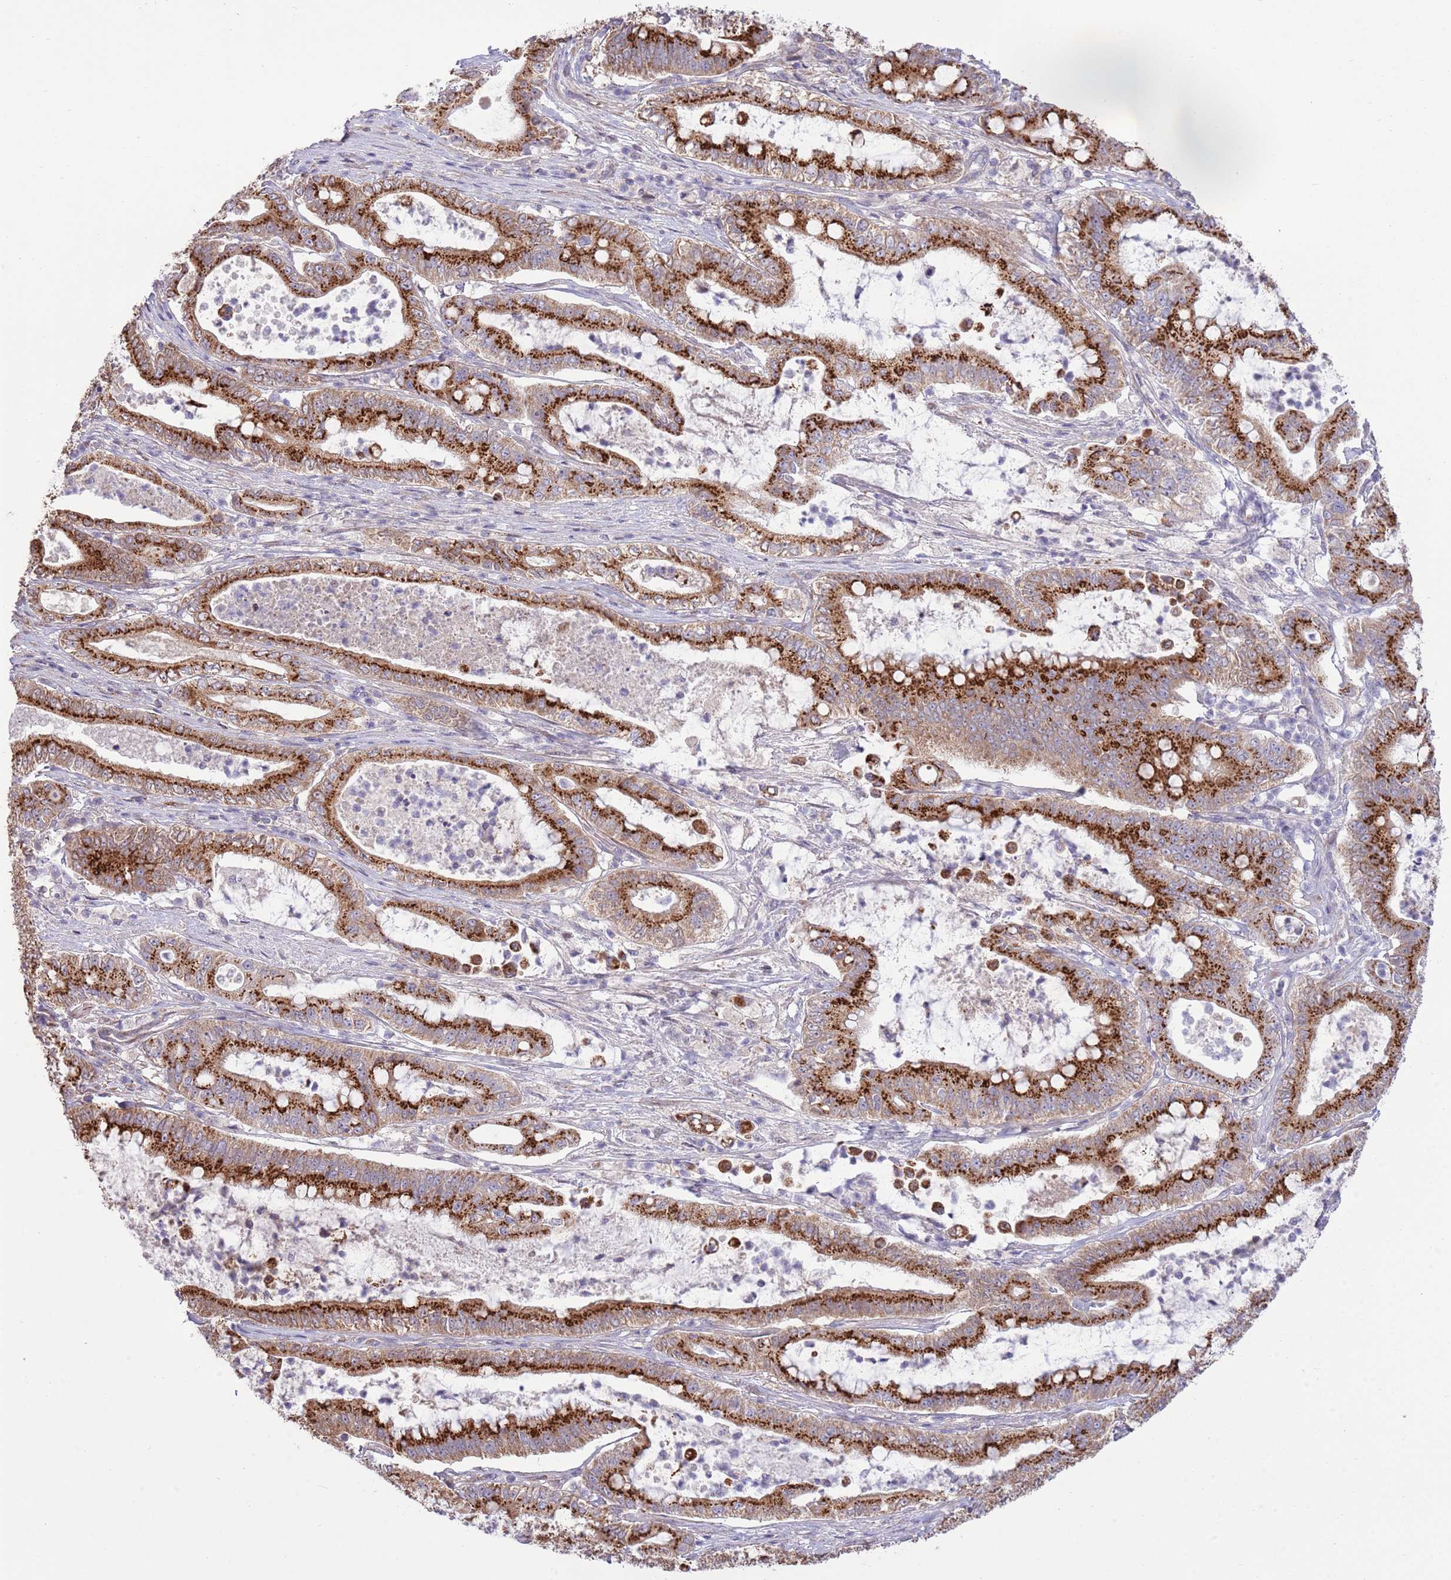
{"staining": {"intensity": "strong", "quantity": ">75%", "location": "cytoplasmic/membranous"}, "tissue": "pancreatic cancer", "cell_type": "Tumor cells", "image_type": "cancer", "snomed": [{"axis": "morphology", "description": "Adenocarcinoma, NOS"}, {"axis": "topography", "description": "Pancreas"}], "caption": "Immunohistochemical staining of pancreatic cancer (adenocarcinoma) displays high levels of strong cytoplasmic/membranous protein expression in about >75% of tumor cells.", "gene": "ARL2BP", "patient": {"sex": "male", "age": 71}}